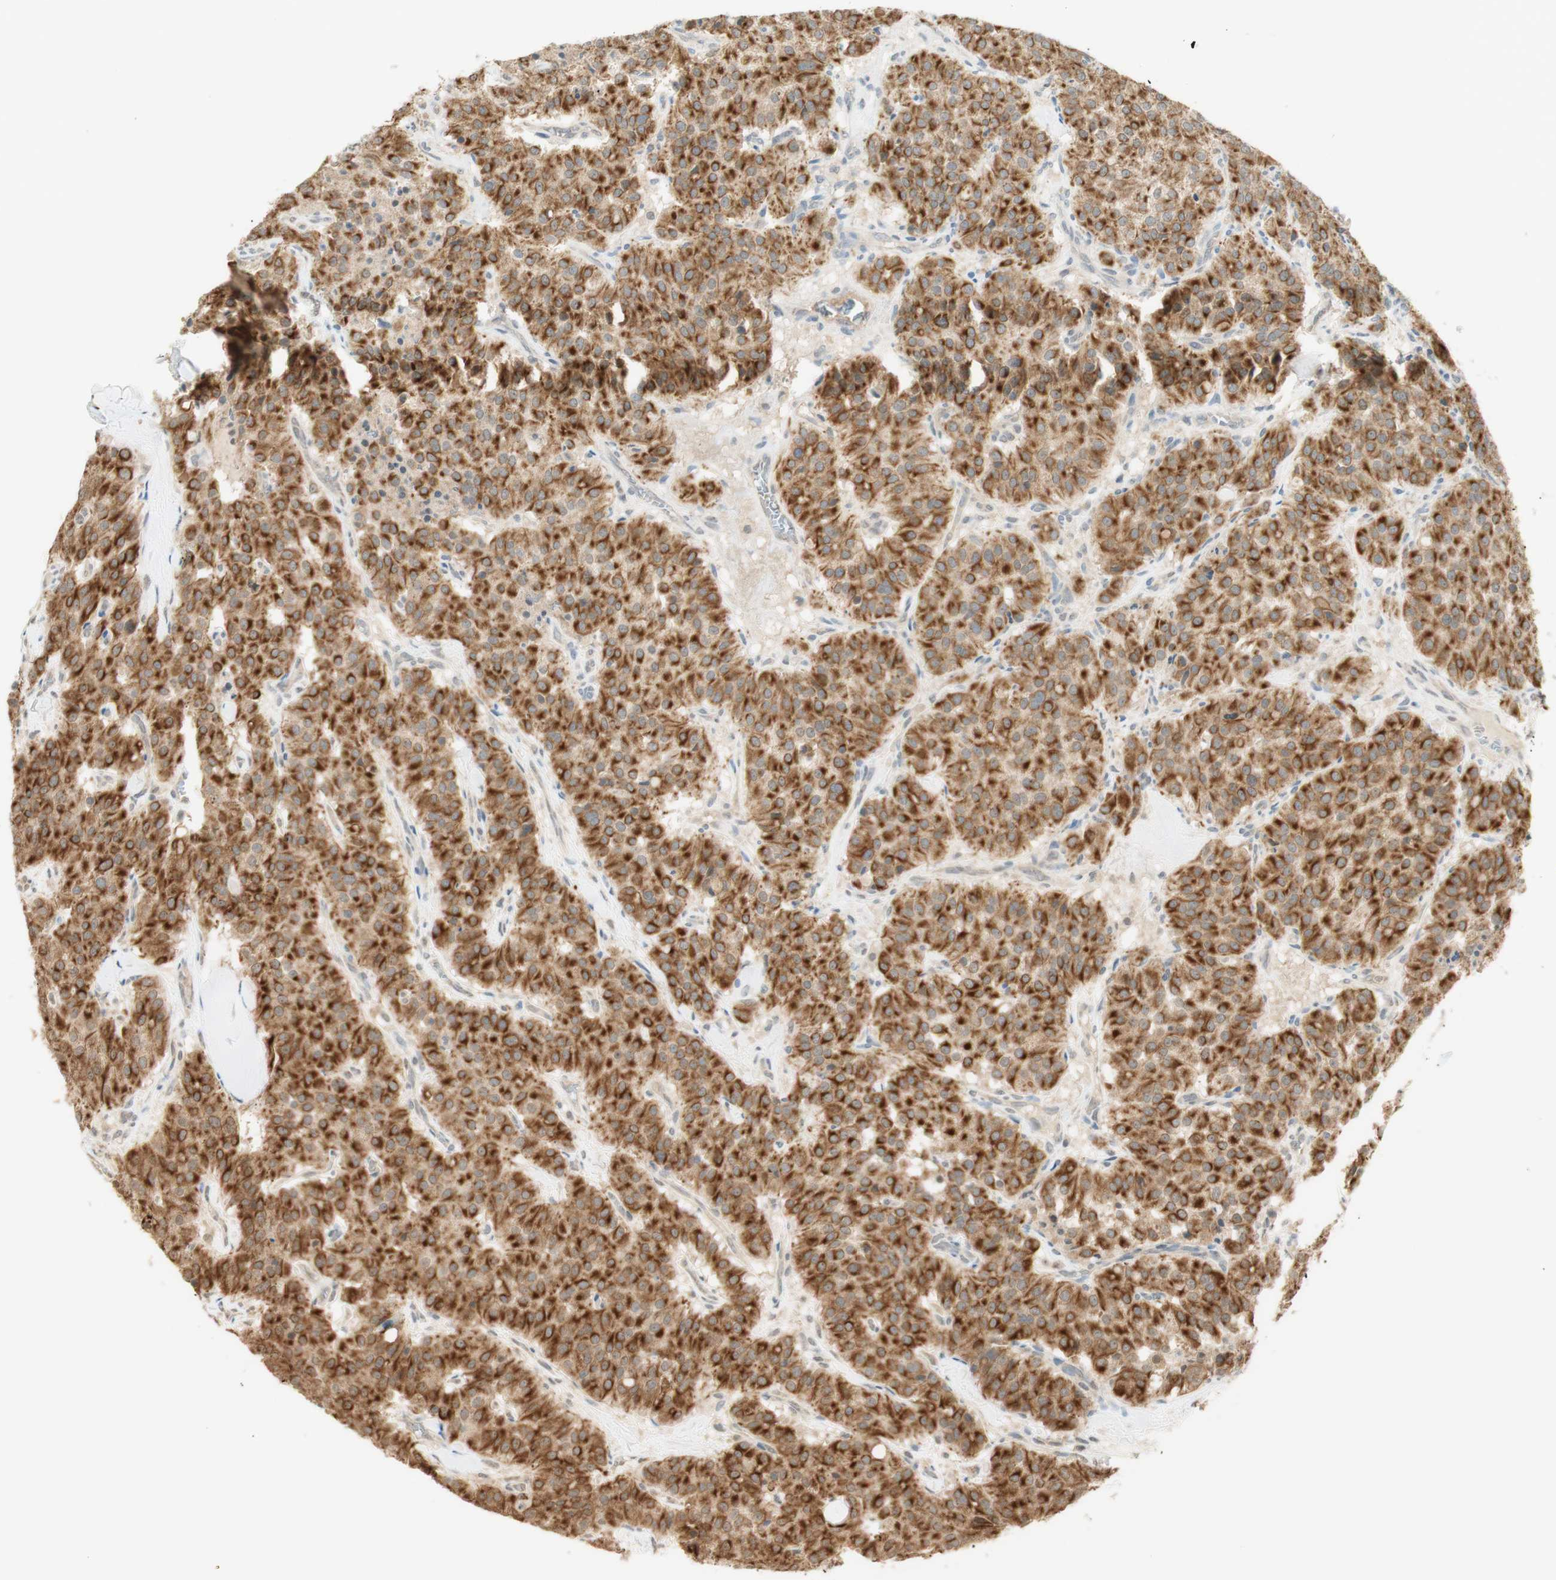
{"staining": {"intensity": "moderate", "quantity": ">75%", "location": "cytoplasmic/membranous"}, "tissue": "carcinoid", "cell_type": "Tumor cells", "image_type": "cancer", "snomed": [{"axis": "morphology", "description": "Carcinoid, malignant, NOS"}, {"axis": "topography", "description": "Lung"}], "caption": "Immunohistochemistry (IHC) of human carcinoid shows medium levels of moderate cytoplasmic/membranous positivity in about >75% of tumor cells.", "gene": "SPINT2", "patient": {"sex": "male", "age": 30}}